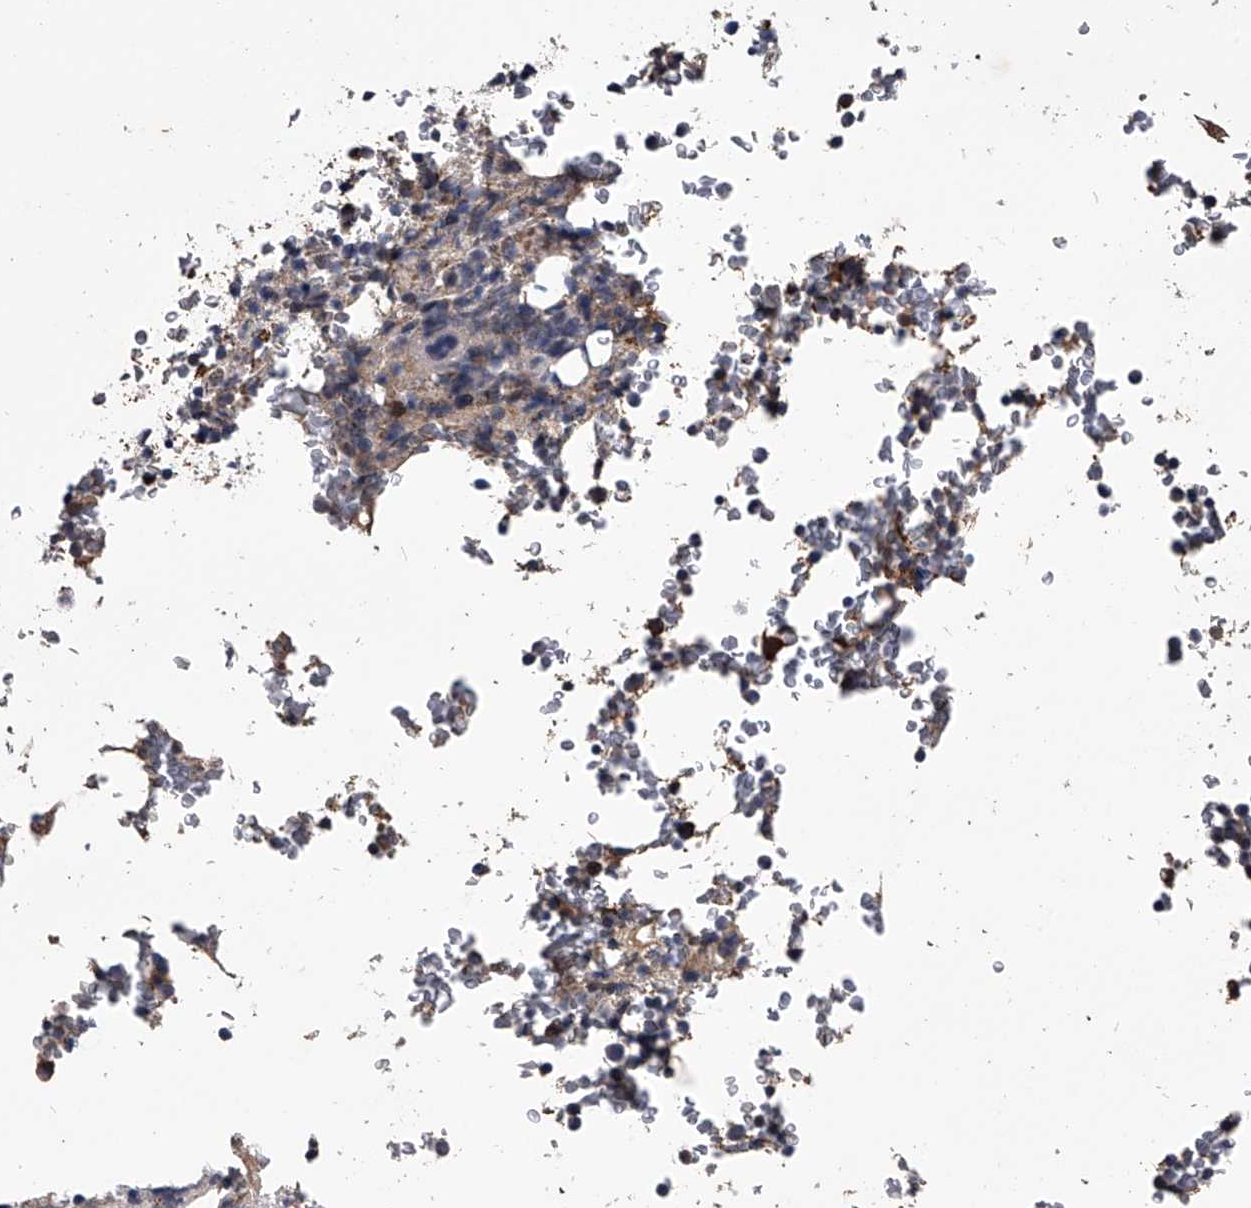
{"staining": {"intensity": "strong", "quantity": "<25%", "location": "cytoplasmic/membranous"}, "tissue": "bone marrow", "cell_type": "Hematopoietic cells", "image_type": "normal", "snomed": [{"axis": "morphology", "description": "Normal tissue, NOS"}, {"axis": "topography", "description": "Bone marrow"}], "caption": "Immunohistochemistry of normal bone marrow demonstrates medium levels of strong cytoplasmic/membranous staining in about <25% of hematopoietic cells.", "gene": "OAT", "patient": {"sex": "male", "age": 58}}